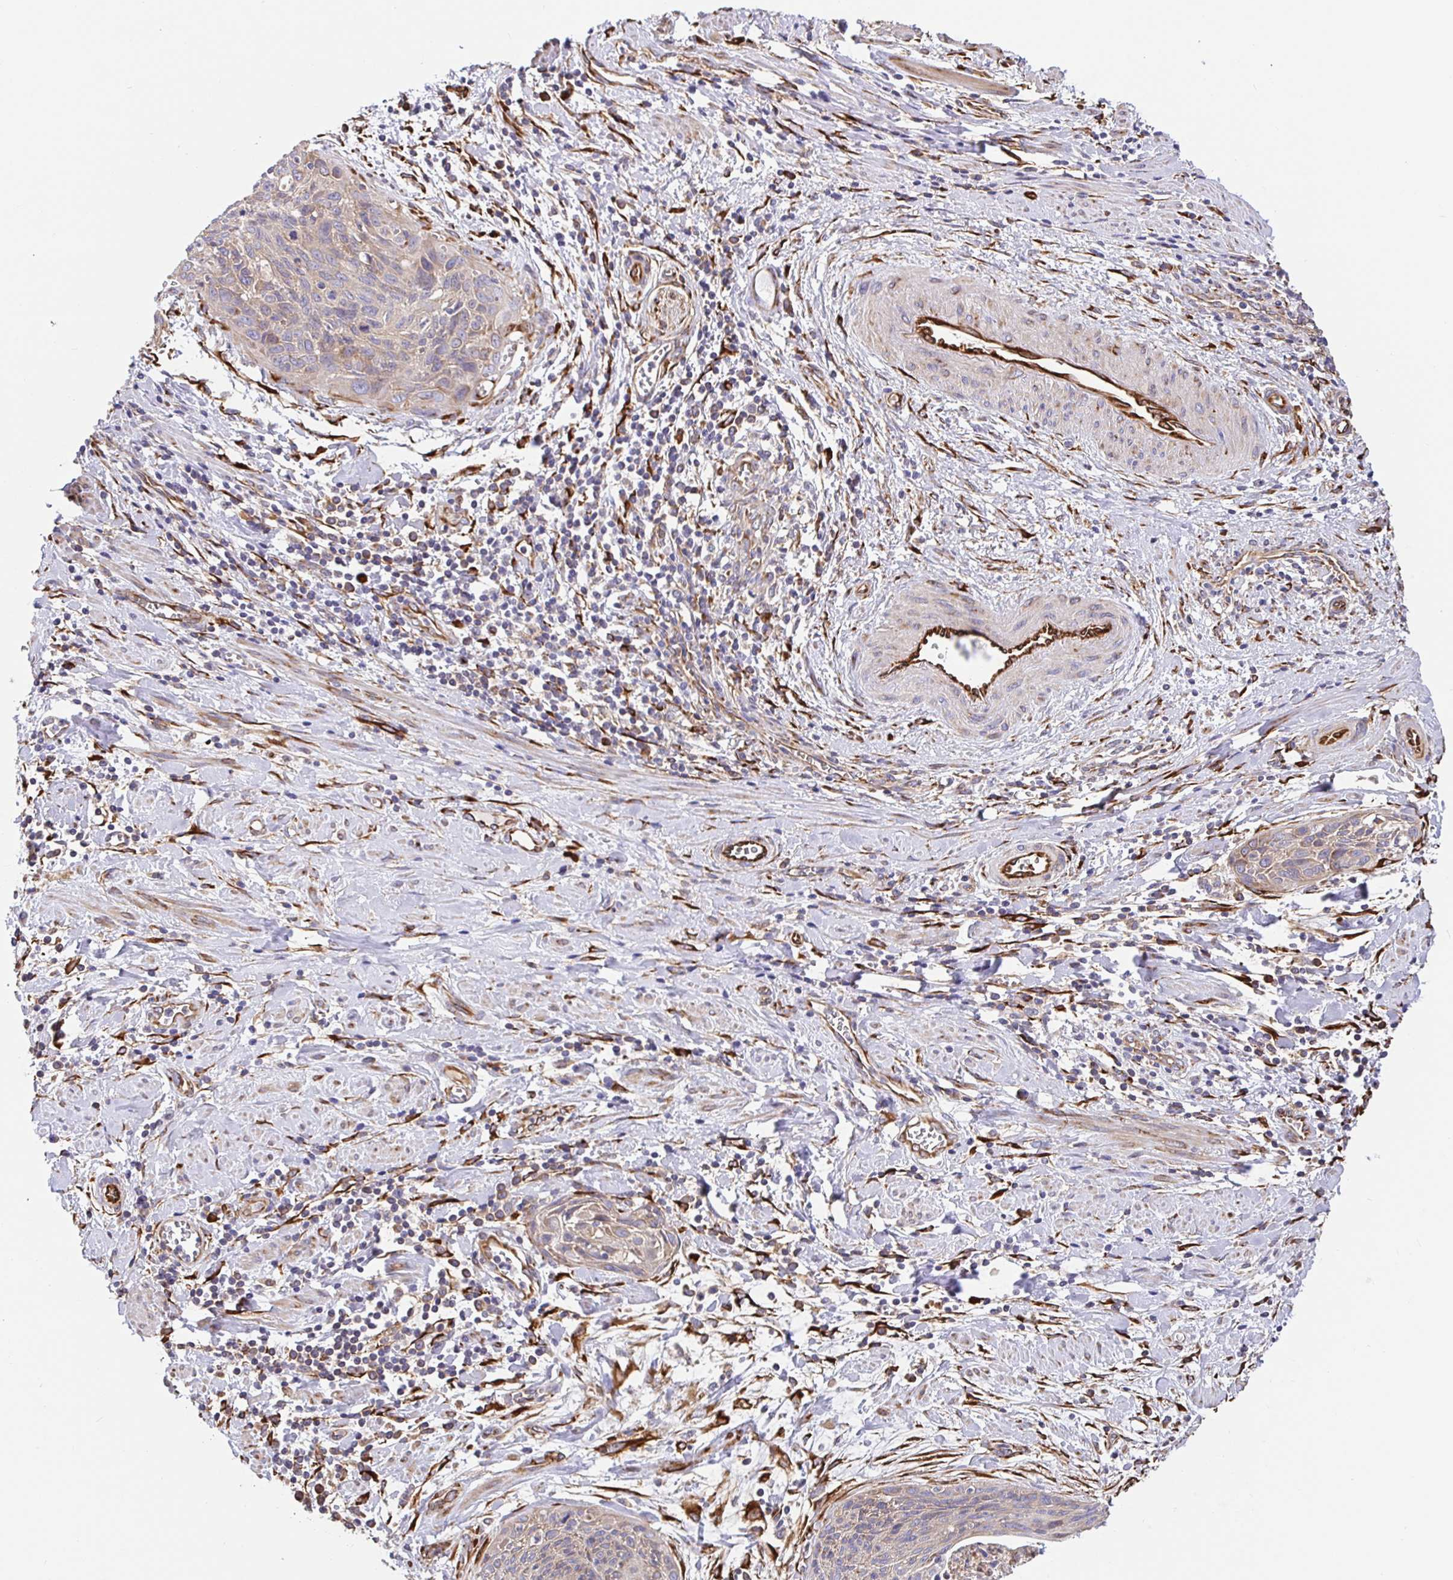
{"staining": {"intensity": "weak", "quantity": "25%-75%", "location": "cytoplasmic/membranous"}, "tissue": "cervical cancer", "cell_type": "Tumor cells", "image_type": "cancer", "snomed": [{"axis": "morphology", "description": "Squamous cell carcinoma, NOS"}, {"axis": "topography", "description": "Cervix"}], "caption": "The photomicrograph shows immunohistochemical staining of cervical squamous cell carcinoma. There is weak cytoplasmic/membranous positivity is identified in about 25%-75% of tumor cells.", "gene": "MAOA", "patient": {"sex": "female", "age": 55}}